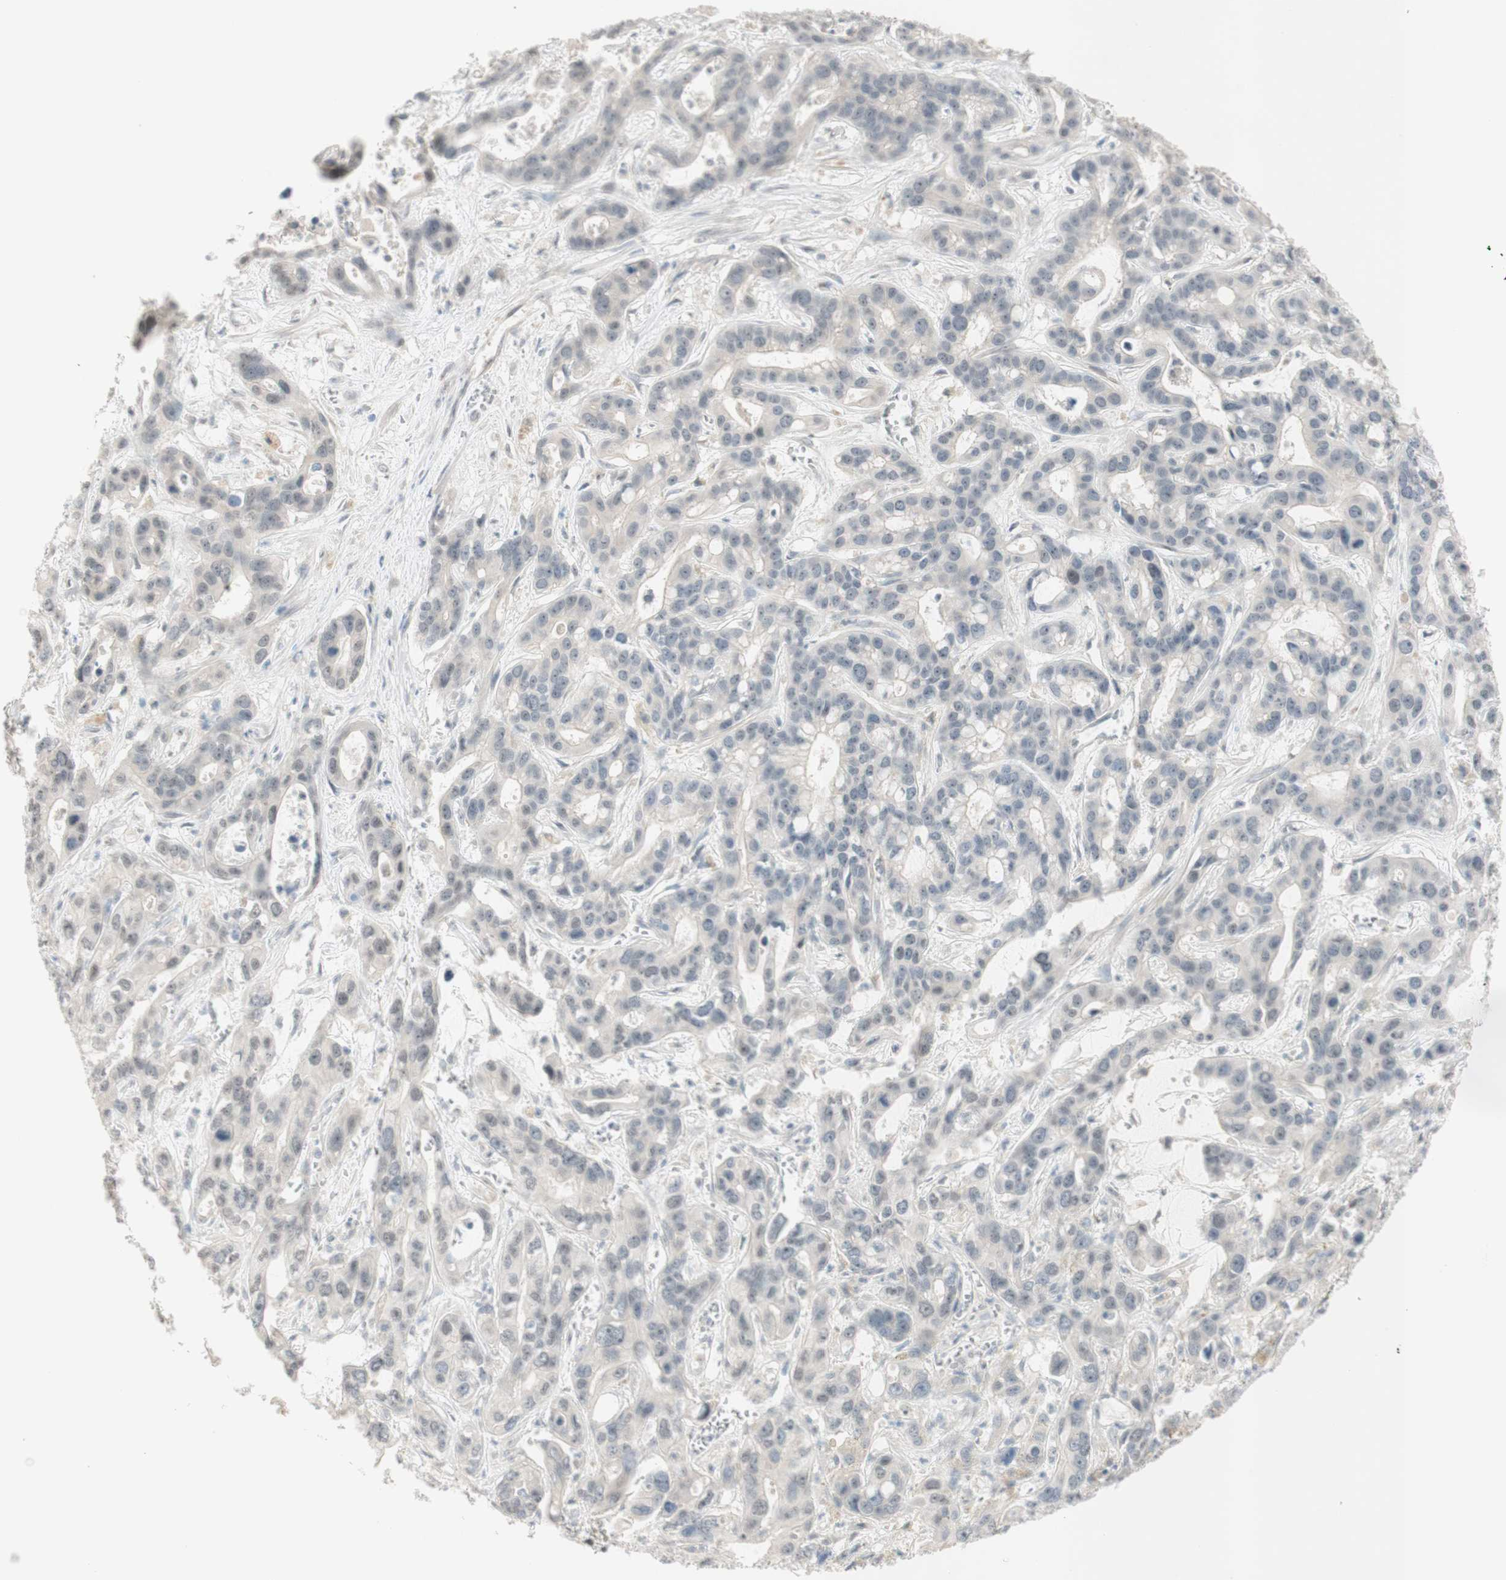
{"staining": {"intensity": "negative", "quantity": "none", "location": "none"}, "tissue": "liver cancer", "cell_type": "Tumor cells", "image_type": "cancer", "snomed": [{"axis": "morphology", "description": "Cholangiocarcinoma"}, {"axis": "topography", "description": "Liver"}], "caption": "Cholangiocarcinoma (liver) was stained to show a protein in brown. There is no significant expression in tumor cells.", "gene": "PLCD4", "patient": {"sex": "female", "age": 65}}